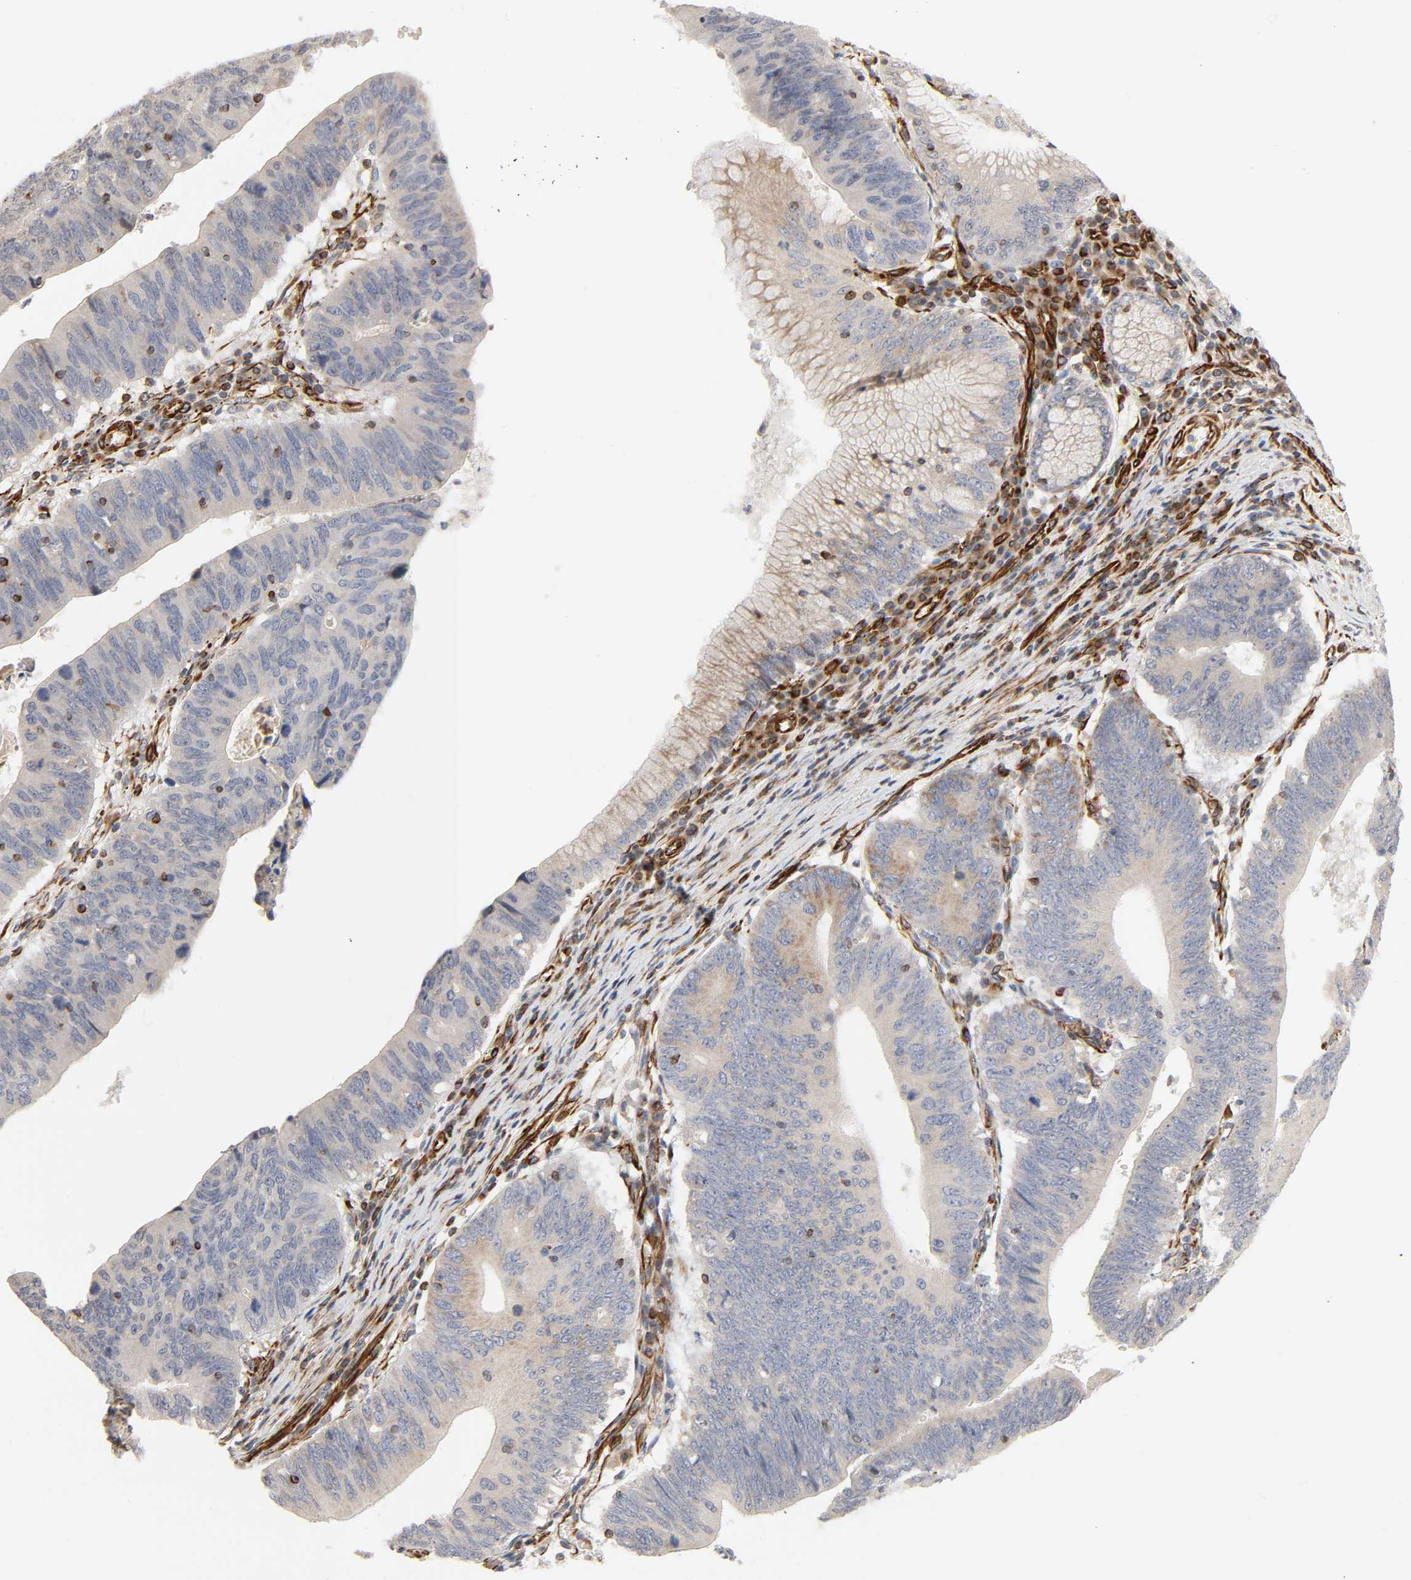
{"staining": {"intensity": "moderate", "quantity": "25%-75%", "location": "cytoplasmic/membranous"}, "tissue": "stomach cancer", "cell_type": "Tumor cells", "image_type": "cancer", "snomed": [{"axis": "morphology", "description": "Adenocarcinoma, NOS"}, {"axis": "topography", "description": "Stomach"}], "caption": "Tumor cells show moderate cytoplasmic/membranous staining in about 25%-75% of cells in stomach cancer.", "gene": "FAM118A", "patient": {"sex": "male", "age": 59}}